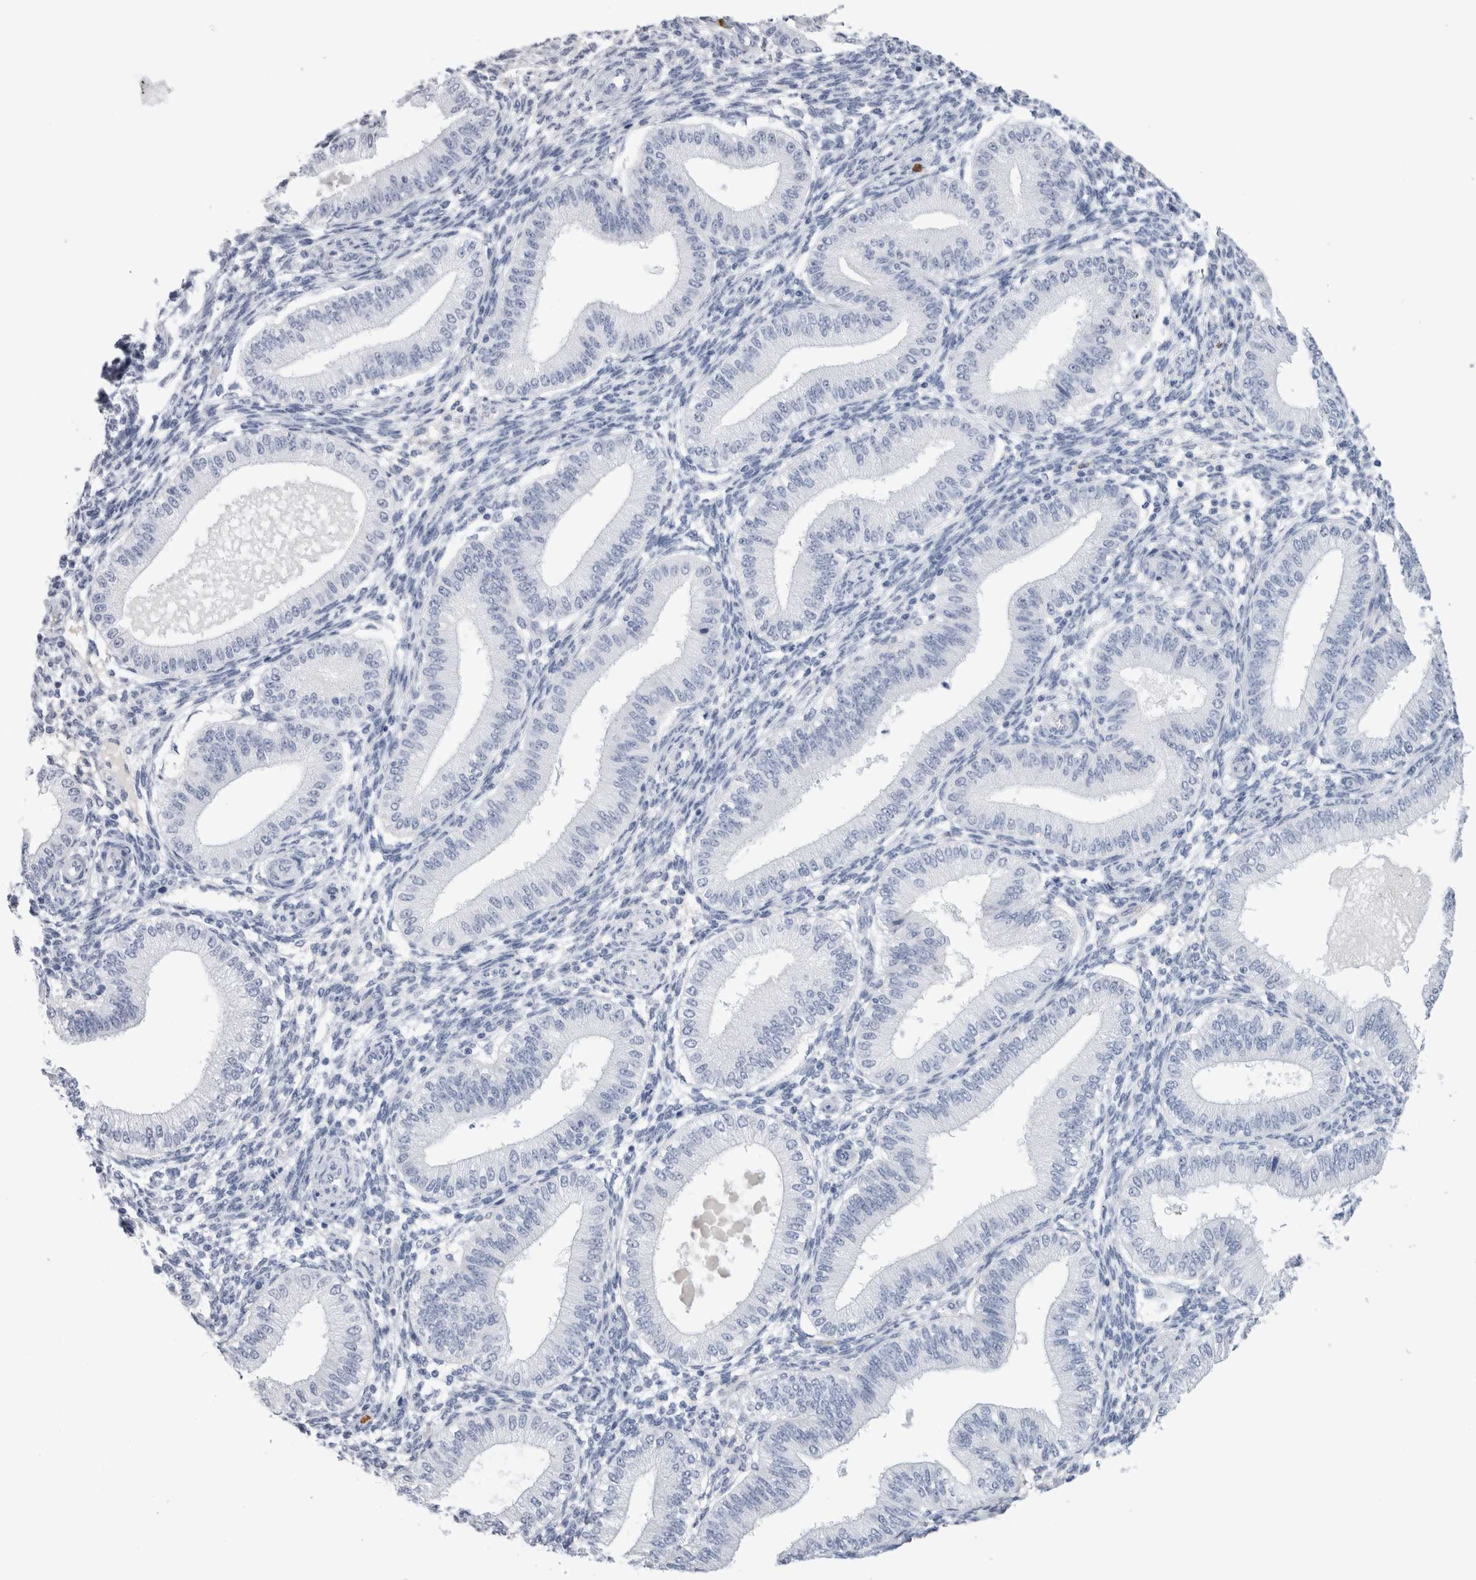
{"staining": {"intensity": "negative", "quantity": "none", "location": "none"}, "tissue": "endometrium", "cell_type": "Cells in endometrial stroma", "image_type": "normal", "snomed": [{"axis": "morphology", "description": "Normal tissue, NOS"}, {"axis": "topography", "description": "Endometrium"}], "caption": "High magnification brightfield microscopy of benign endometrium stained with DAB (brown) and counterstained with hematoxylin (blue): cells in endometrial stroma show no significant positivity.", "gene": "S100A12", "patient": {"sex": "female", "age": 39}}